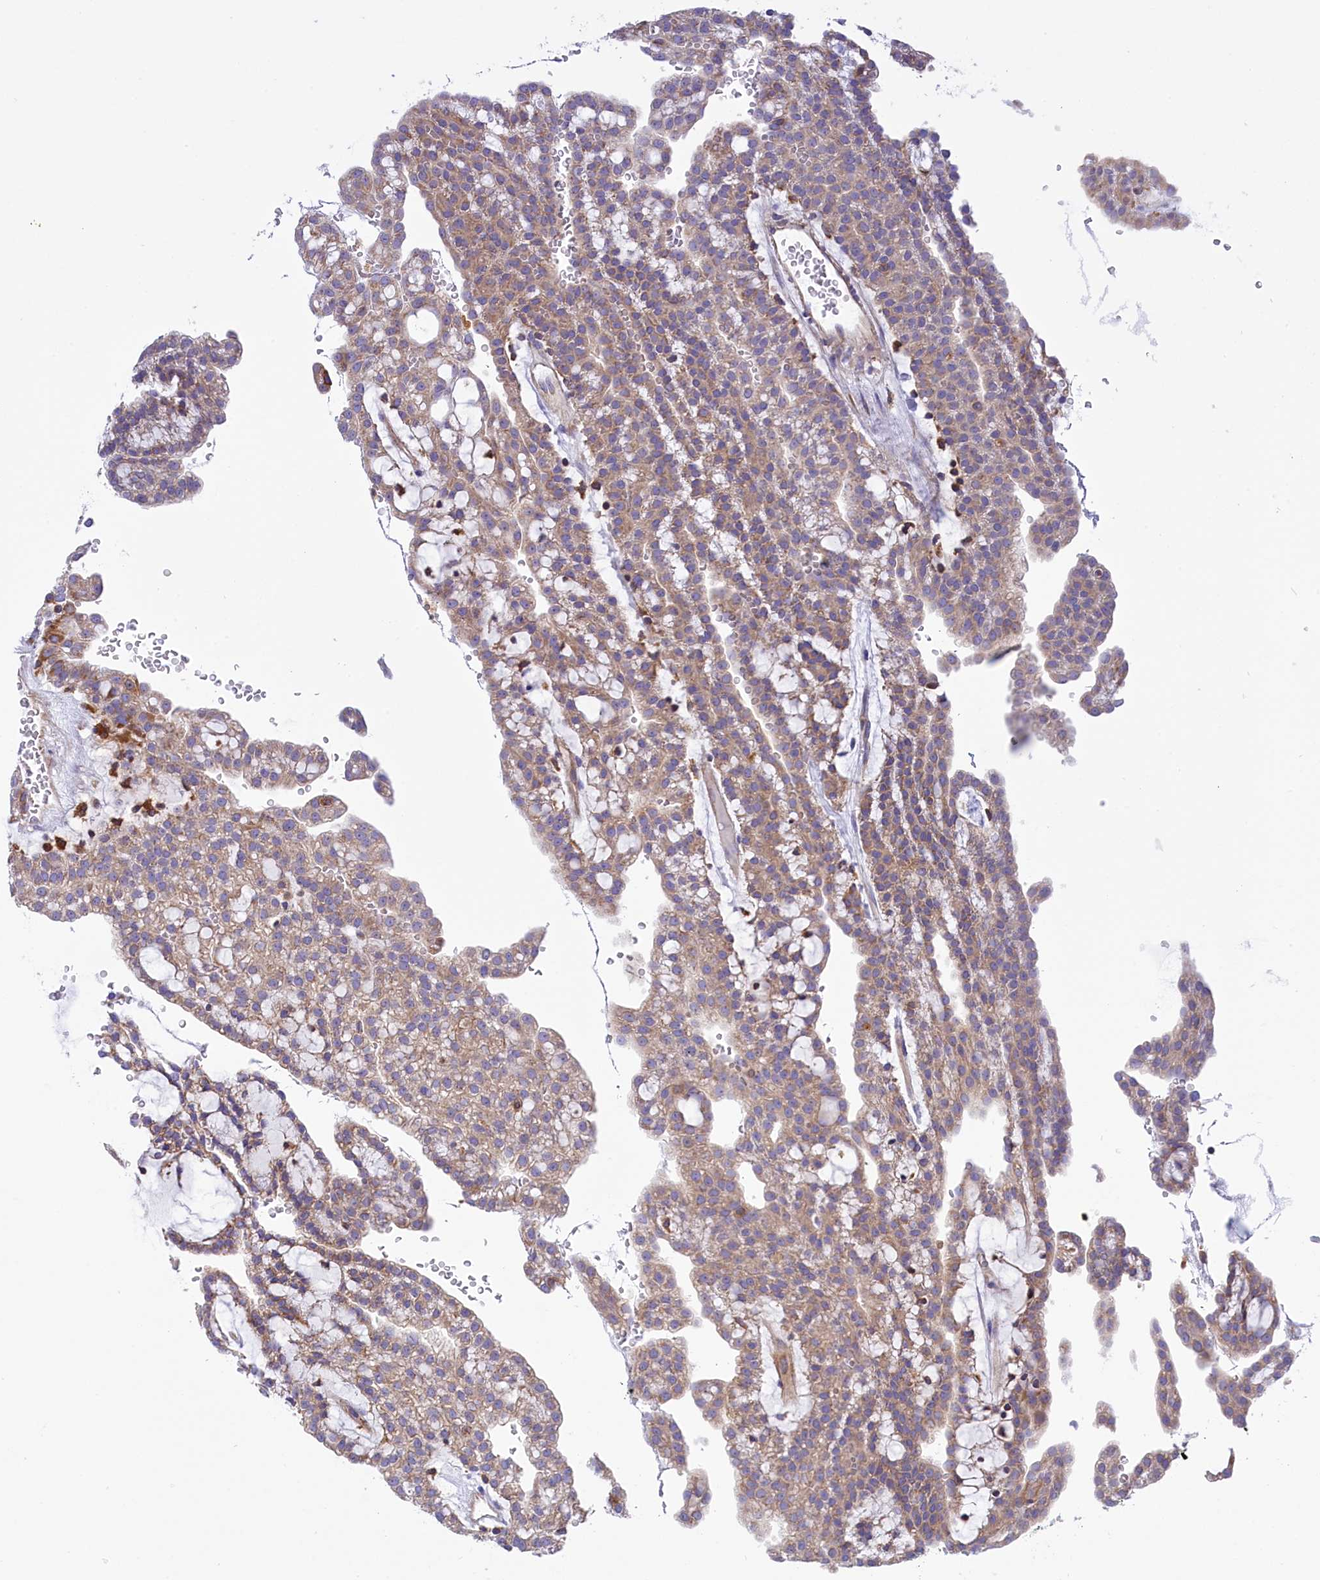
{"staining": {"intensity": "weak", "quantity": ">75%", "location": "cytoplasmic/membranous"}, "tissue": "renal cancer", "cell_type": "Tumor cells", "image_type": "cancer", "snomed": [{"axis": "morphology", "description": "Adenocarcinoma, NOS"}, {"axis": "topography", "description": "Kidney"}], "caption": "Immunohistochemistry (IHC) micrograph of renal adenocarcinoma stained for a protein (brown), which reveals low levels of weak cytoplasmic/membranous expression in about >75% of tumor cells.", "gene": "CORO7-PAM16", "patient": {"sex": "male", "age": 63}}